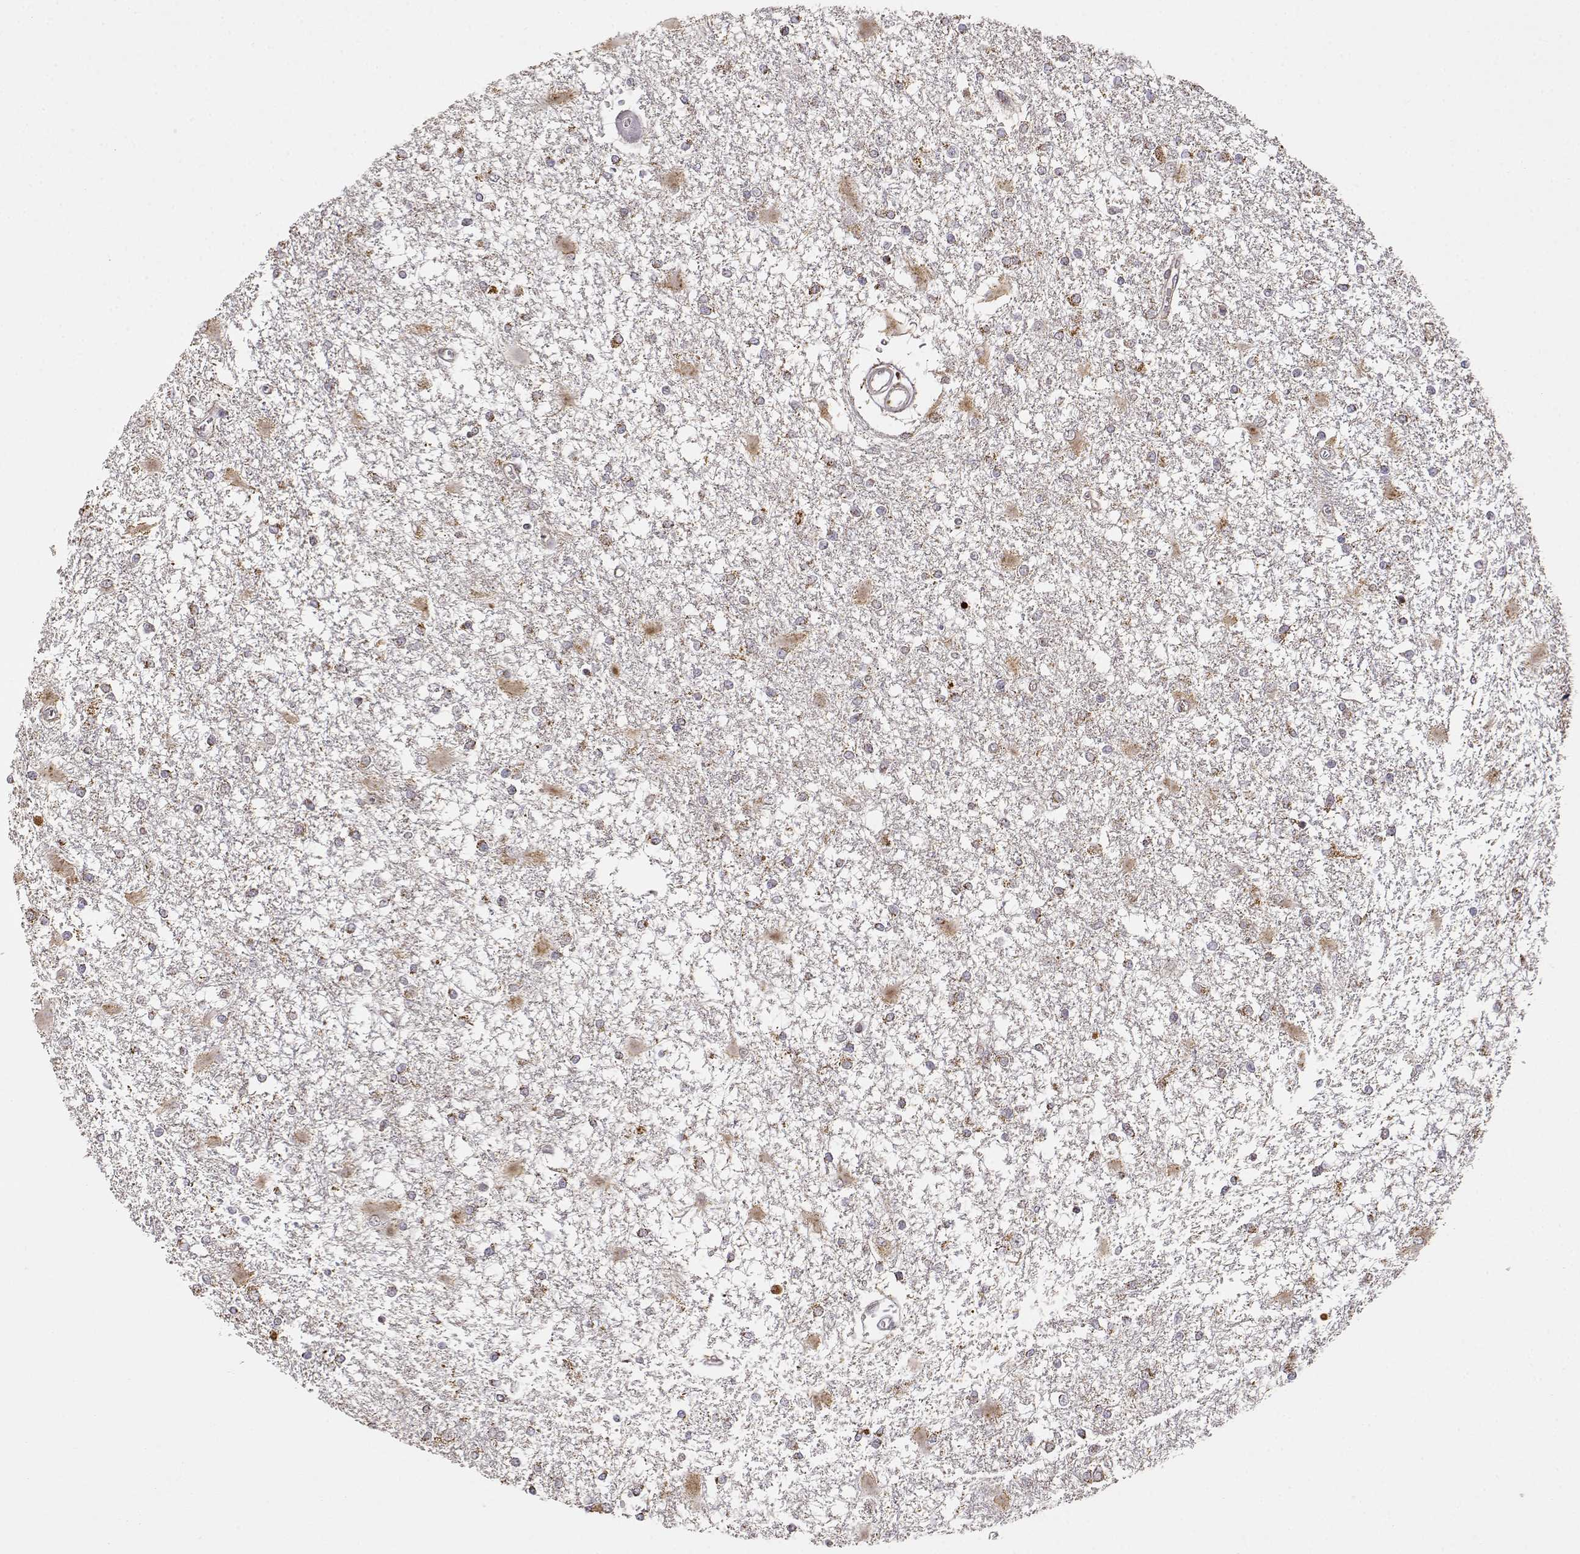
{"staining": {"intensity": "strong", "quantity": "25%-75%", "location": "cytoplasmic/membranous"}, "tissue": "glioma", "cell_type": "Tumor cells", "image_type": "cancer", "snomed": [{"axis": "morphology", "description": "Glioma, malignant, High grade"}, {"axis": "topography", "description": "Cerebral cortex"}], "caption": "Protein staining exhibits strong cytoplasmic/membranous expression in about 25%-75% of tumor cells in glioma.", "gene": "EXOG", "patient": {"sex": "male", "age": 79}}